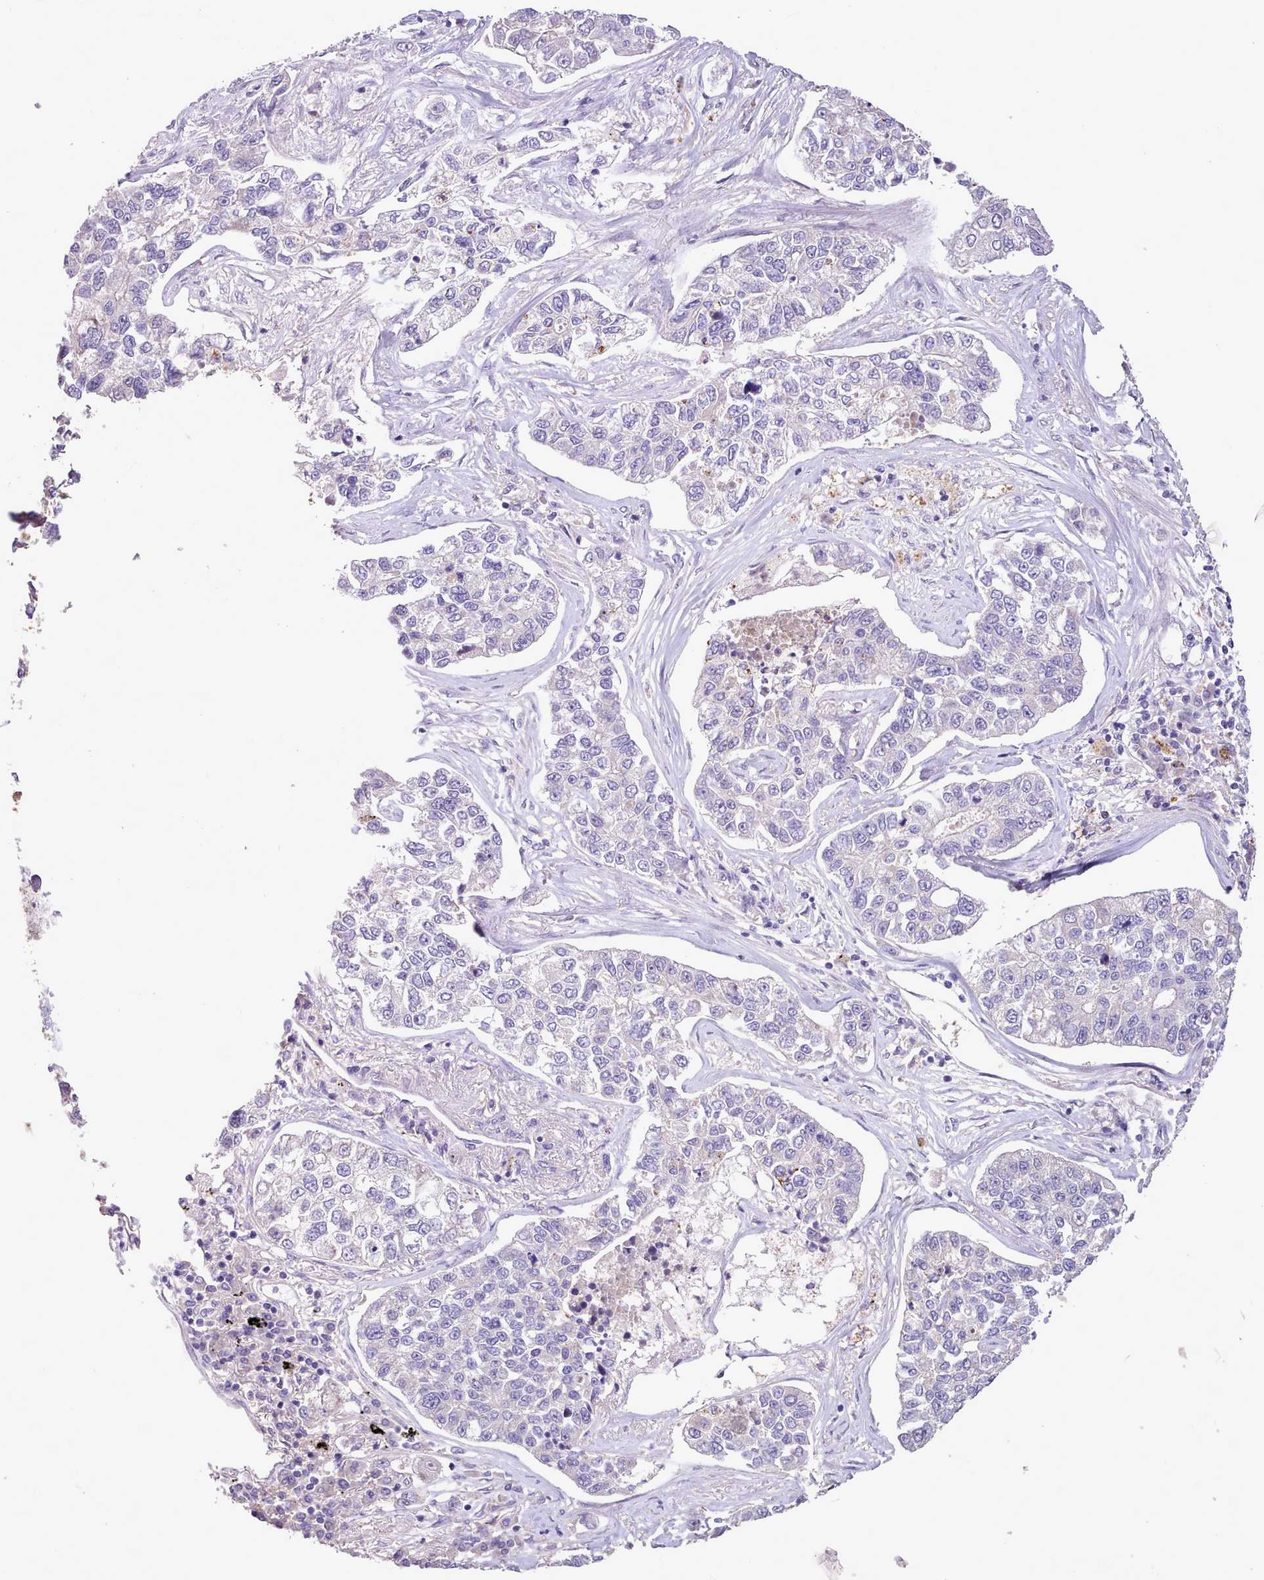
{"staining": {"intensity": "negative", "quantity": "none", "location": "none"}, "tissue": "lung cancer", "cell_type": "Tumor cells", "image_type": "cancer", "snomed": [{"axis": "morphology", "description": "Adenocarcinoma, NOS"}, {"axis": "topography", "description": "Lung"}], "caption": "A histopathology image of human adenocarcinoma (lung) is negative for staining in tumor cells.", "gene": "ZNF607", "patient": {"sex": "male", "age": 49}}